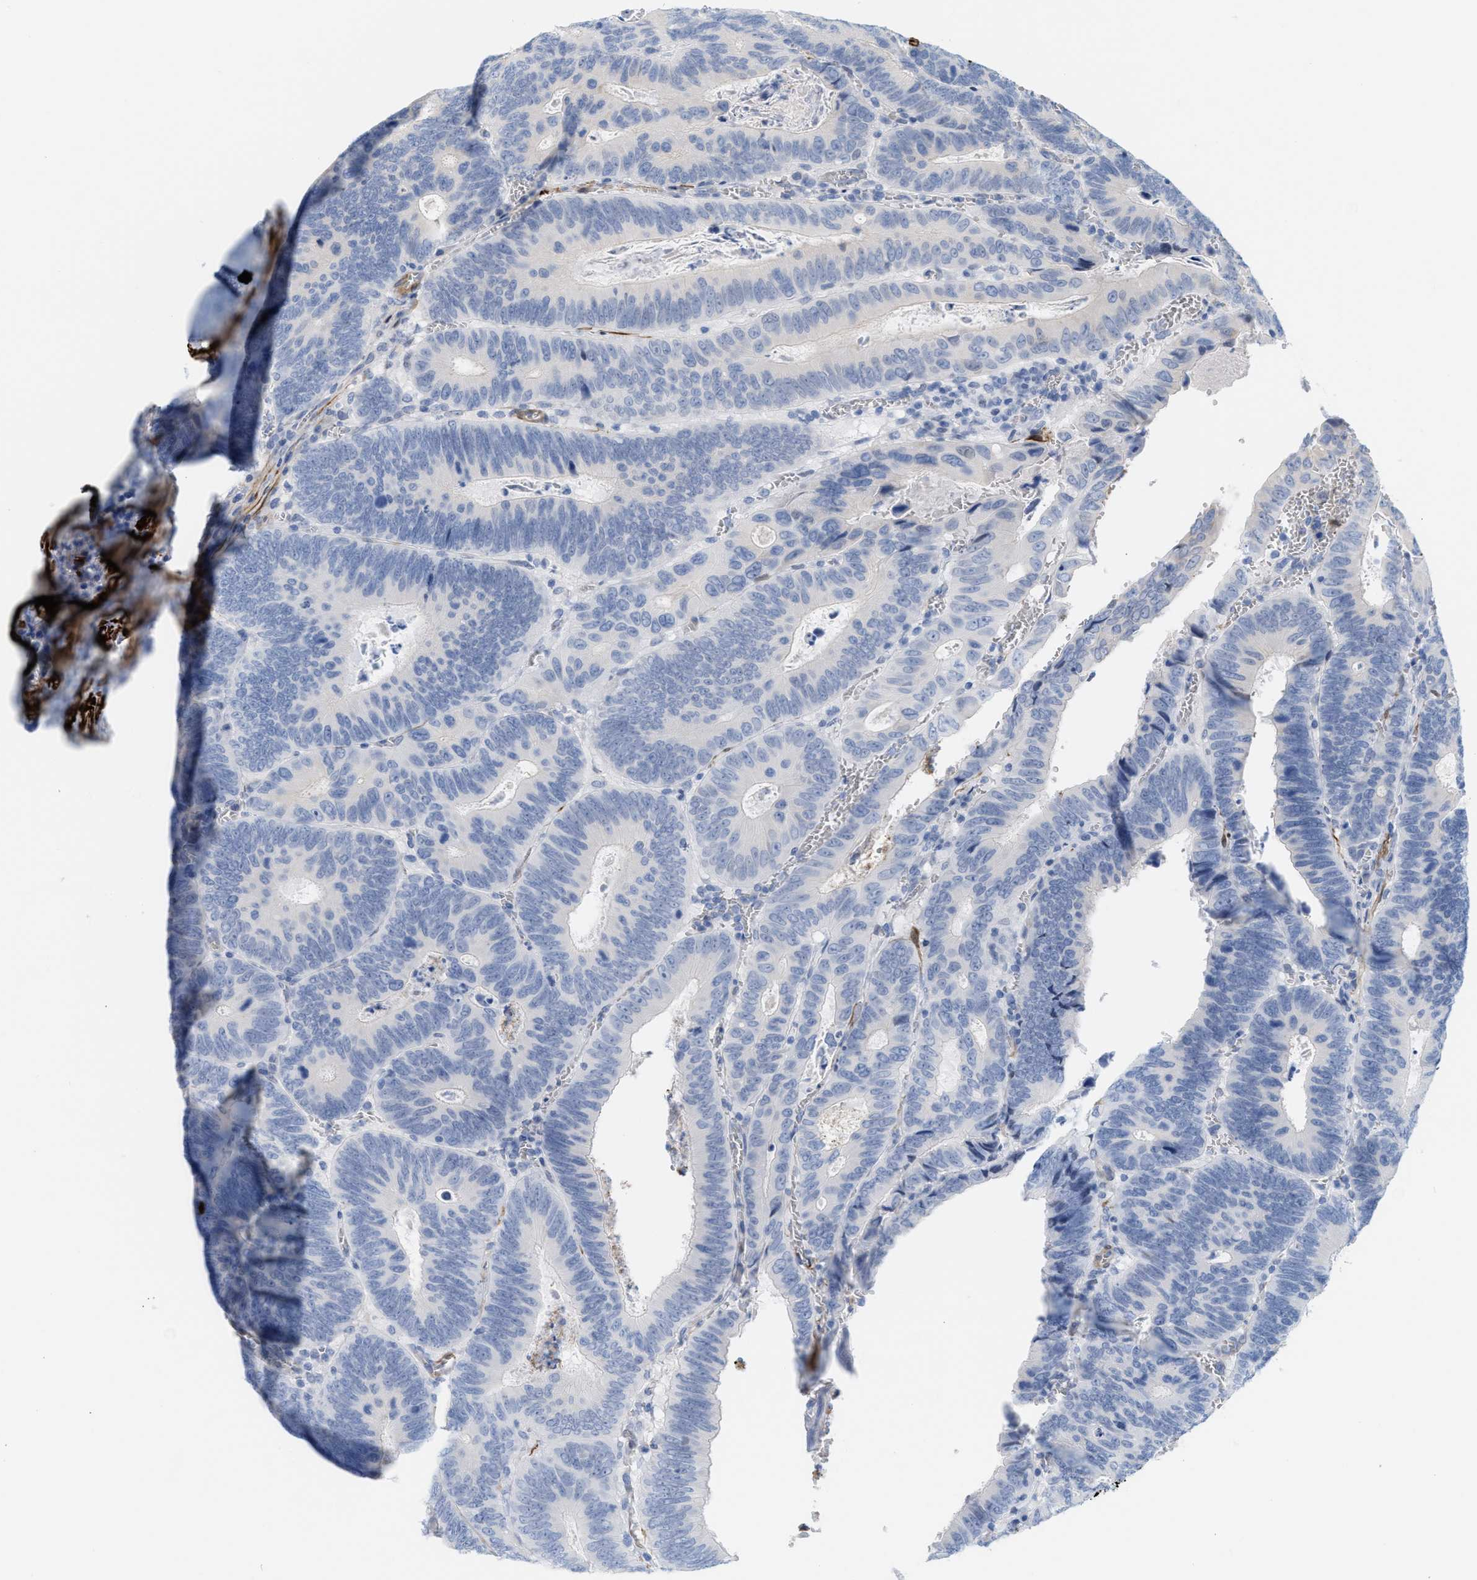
{"staining": {"intensity": "negative", "quantity": "none", "location": "none"}, "tissue": "colorectal cancer", "cell_type": "Tumor cells", "image_type": "cancer", "snomed": [{"axis": "morphology", "description": "Inflammation, NOS"}, {"axis": "morphology", "description": "Adenocarcinoma, NOS"}, {"axis": "topography", "description": "Colon"}], "caption": "IHC micrograph of neoplastic tissue: human colorectal cancer (adenocarcinoma) stained with DAB (3,3'-diaminobenzidine) reveals no significant protein staining in tumor cells. Nuclei are stained in blue.", "gene": "TAGLN", "patient": {"sex": "male", "age": 72}}